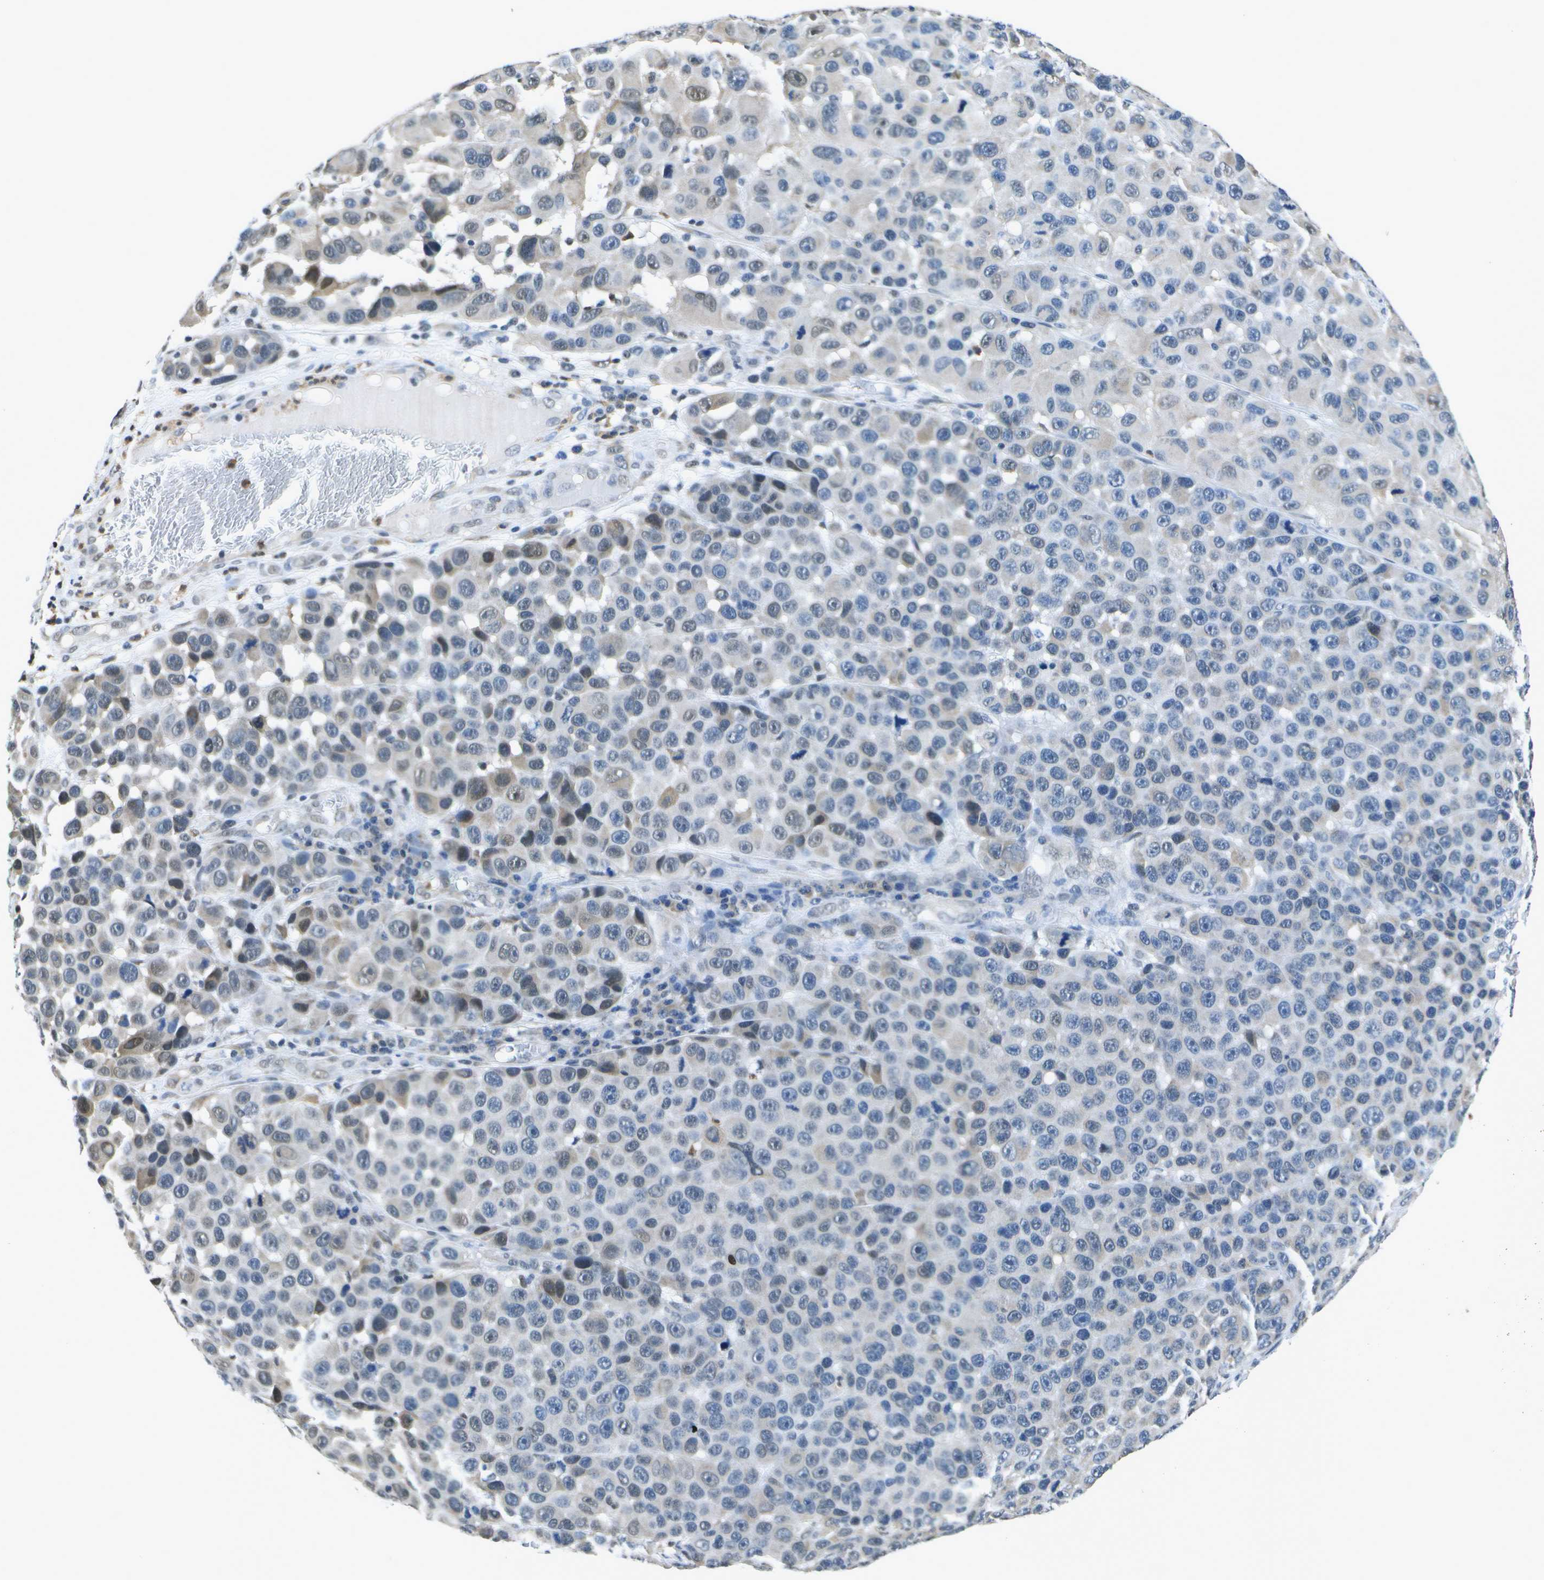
{"staining": {"intensity": "moderate", "quantity": "<25%", "location": "nuclear"}, "tissue": "melanoma", "cell_type": "Tumor cells", "image_type": "cancer", "snomed": [{"axis": "morphology", "description": "Malignant melanoma, NOS"}, {"axis": "topography", "description": "Skin"}], "caption": "A brown stain shows moderate nuclear staining of a protein in malignant melanoma tumor cells.", "gene": "DSE", "patient": {"sex": "male", "age": 53}}